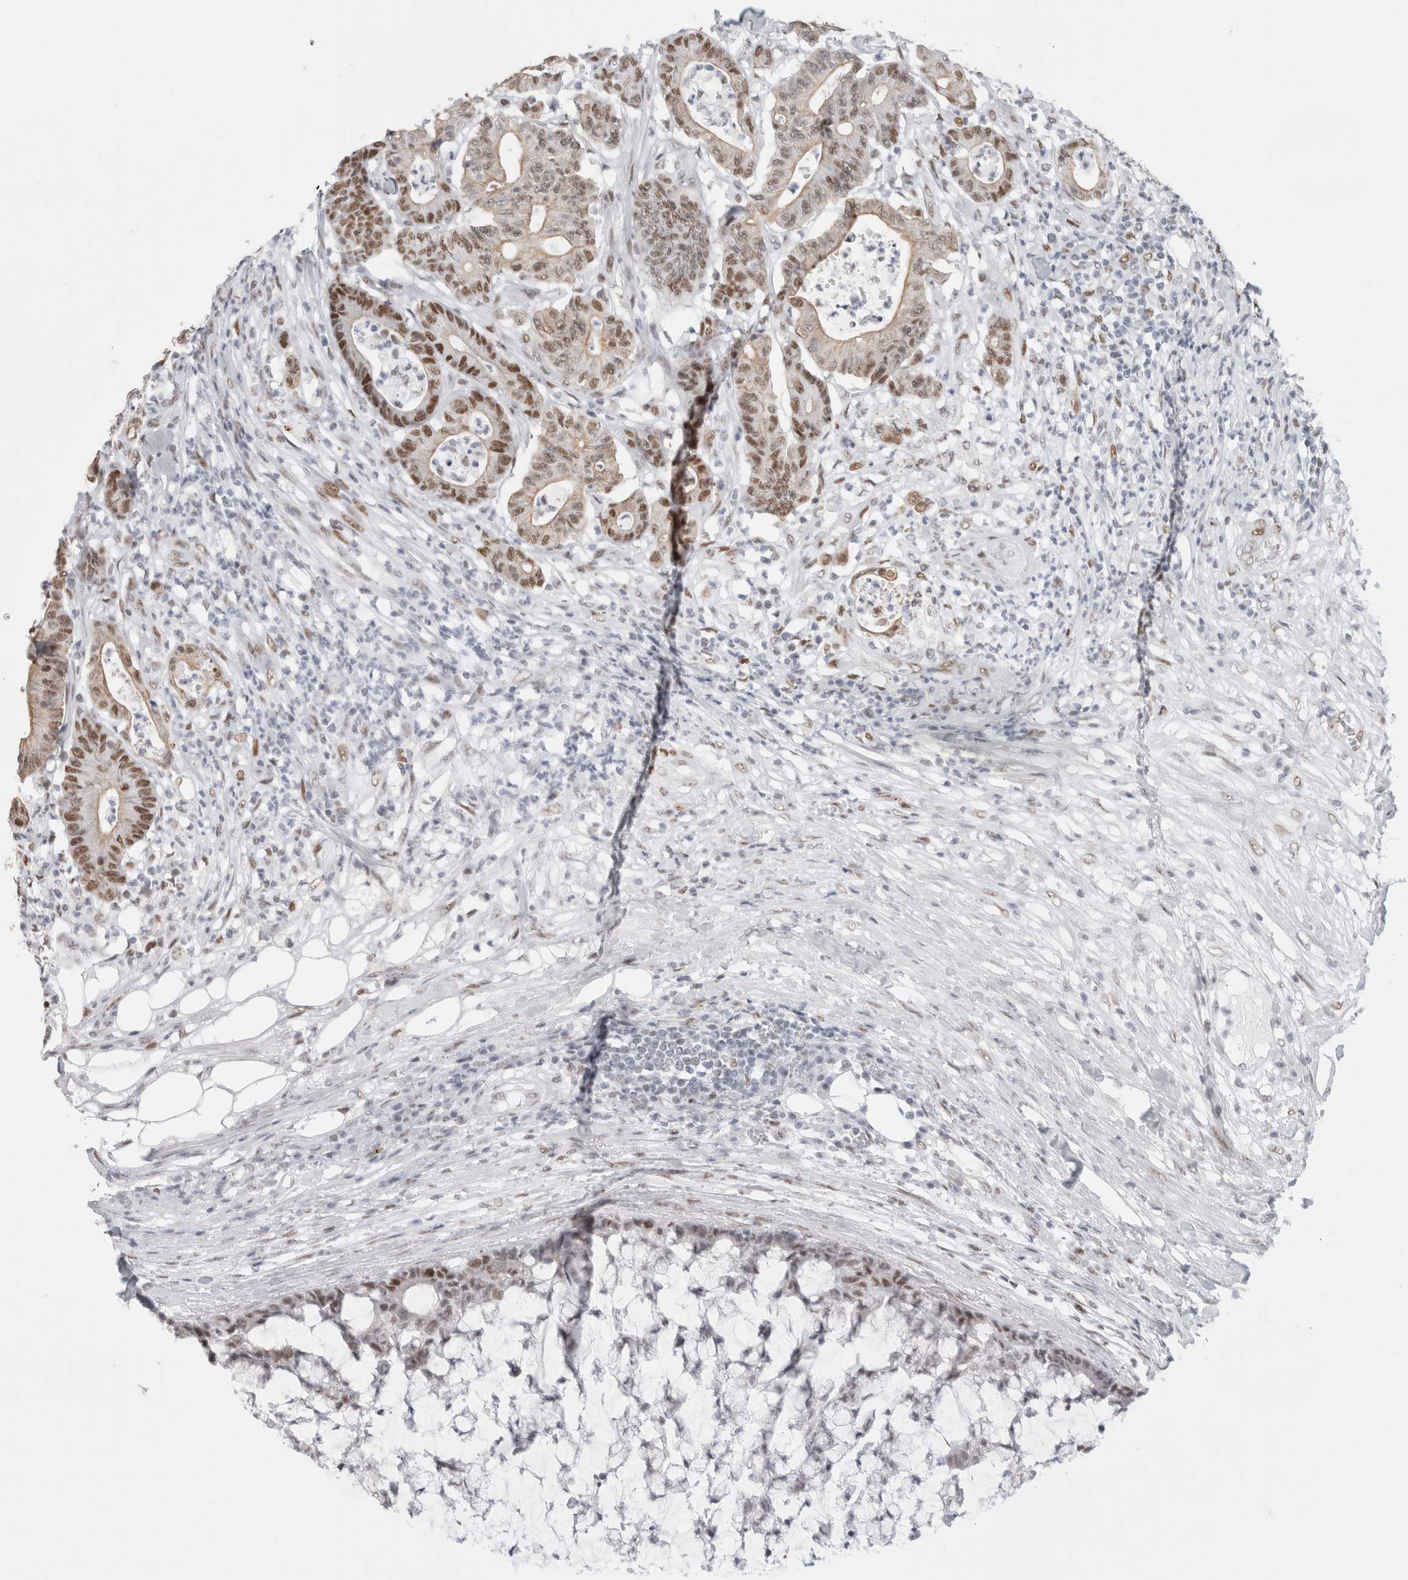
{"staining": {"intensity": "moderate", "quantity": ">75%", "location": "nuclear"}, "tissue": "colorectal cancer", "cell_type": "Tumor cells", "image_type": "cancer", "snomed": [{"axis": "morphology", "description": "Adenocarcinoma, NOS"}, {"axis": "topography", "description": "Colon"}], "caption": "Immunohistochemistry of human colorectal adenocarcinoma displays medium levels of moderate nuclear expression in approximately >75% of tumor cells.", "gene": "SMARCC1", "patient": {"sex": "female", "age": 84}}